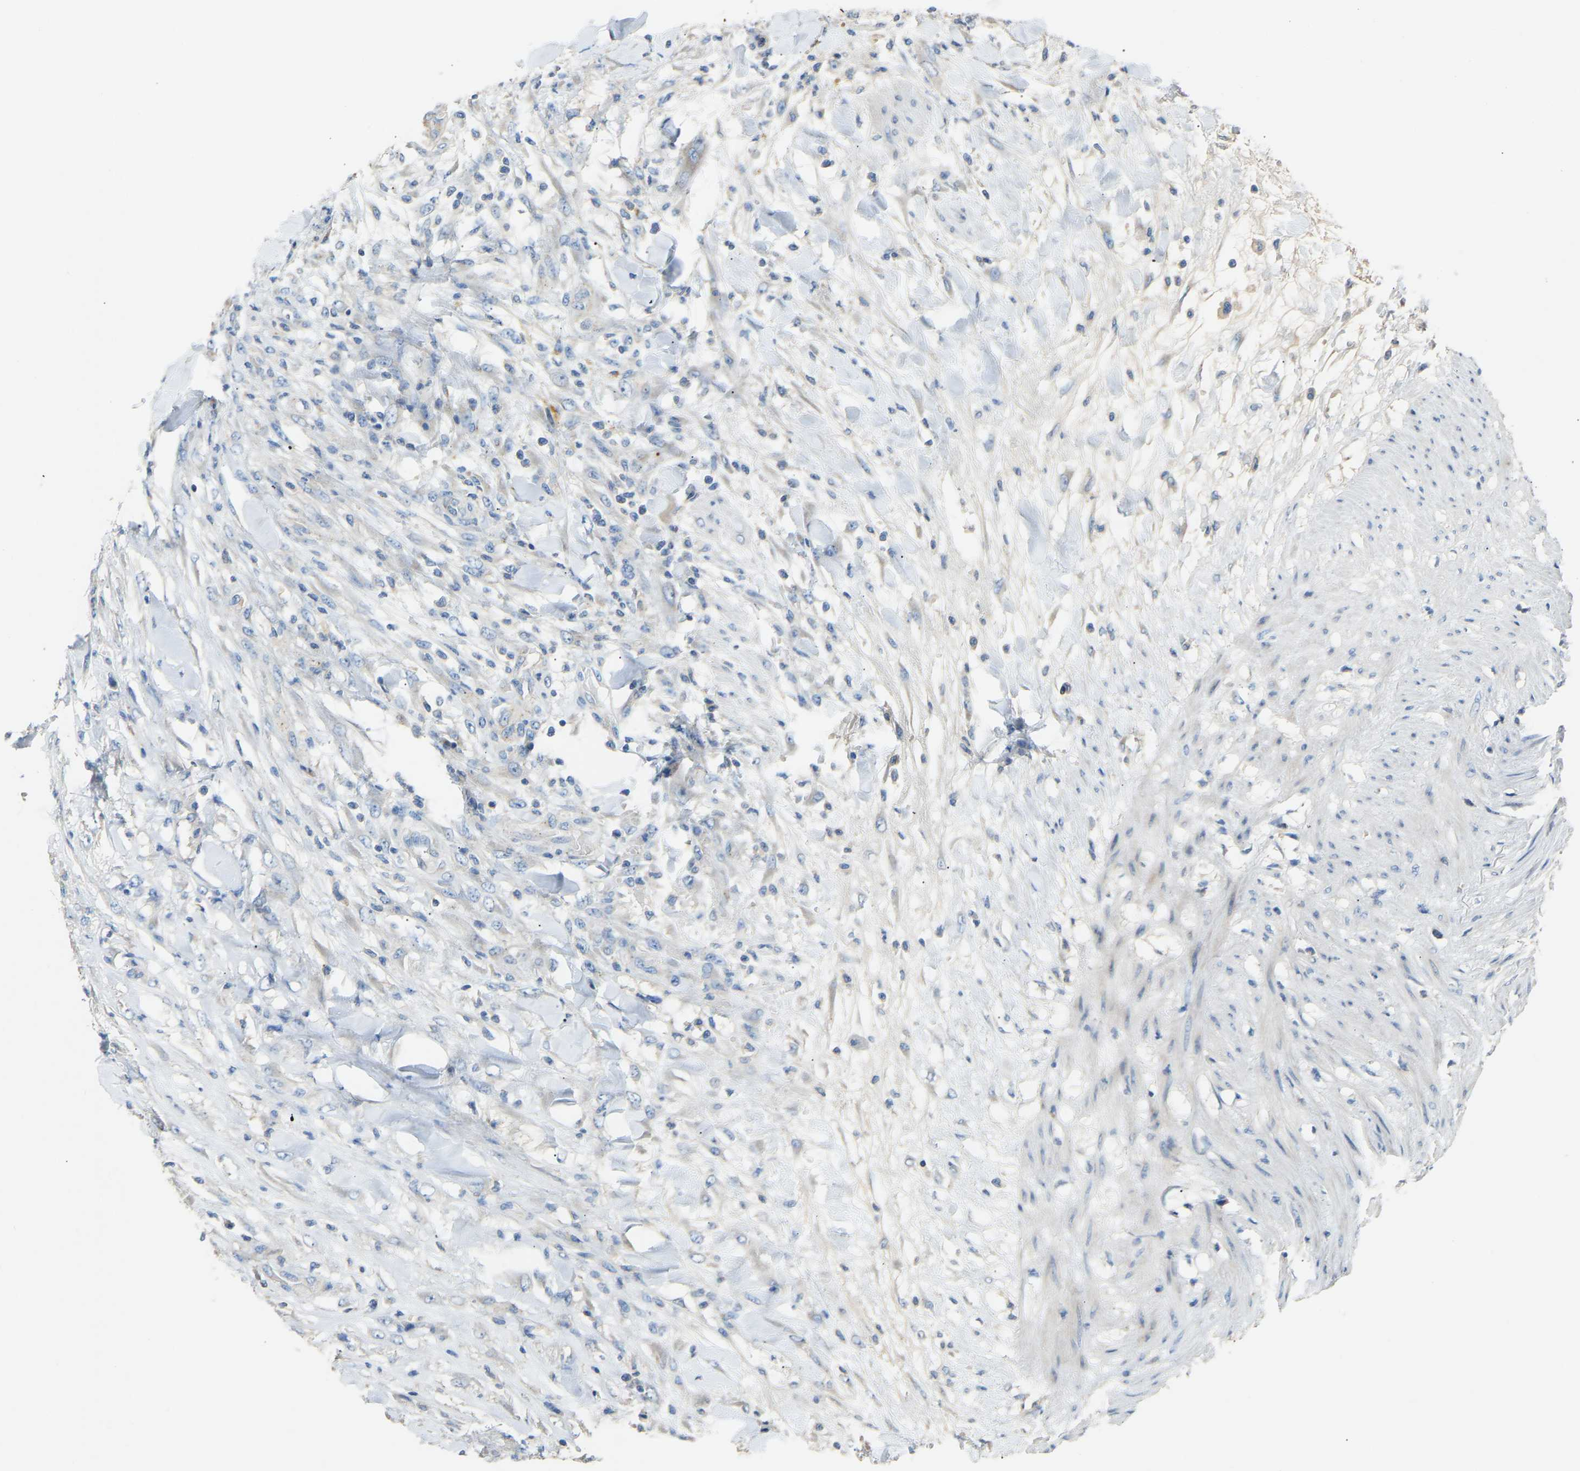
{"staining": {"intensity": "negative", "quantity": "none", "location": "none"}, "tissue": "testis cancer", "cell_type": "Tumor cells", "image_type": "cancer", "snomed": [{"axis": "morphology", "description": "Seminoma, NOS"}, {"axis": "topography", "description": "Testis"}], "caption": "There is no significant staining in tumor cells of testis cancer (seminoma). The staining was performed using DAB (3,3'-diaminobenzidine) to visualize the protein expression in brown, while the nuclei were stained in blue with hematoxylin (Magnification: 20x).", "gene": "RGP1", "patient": {"sex": "male", "age": 59}}